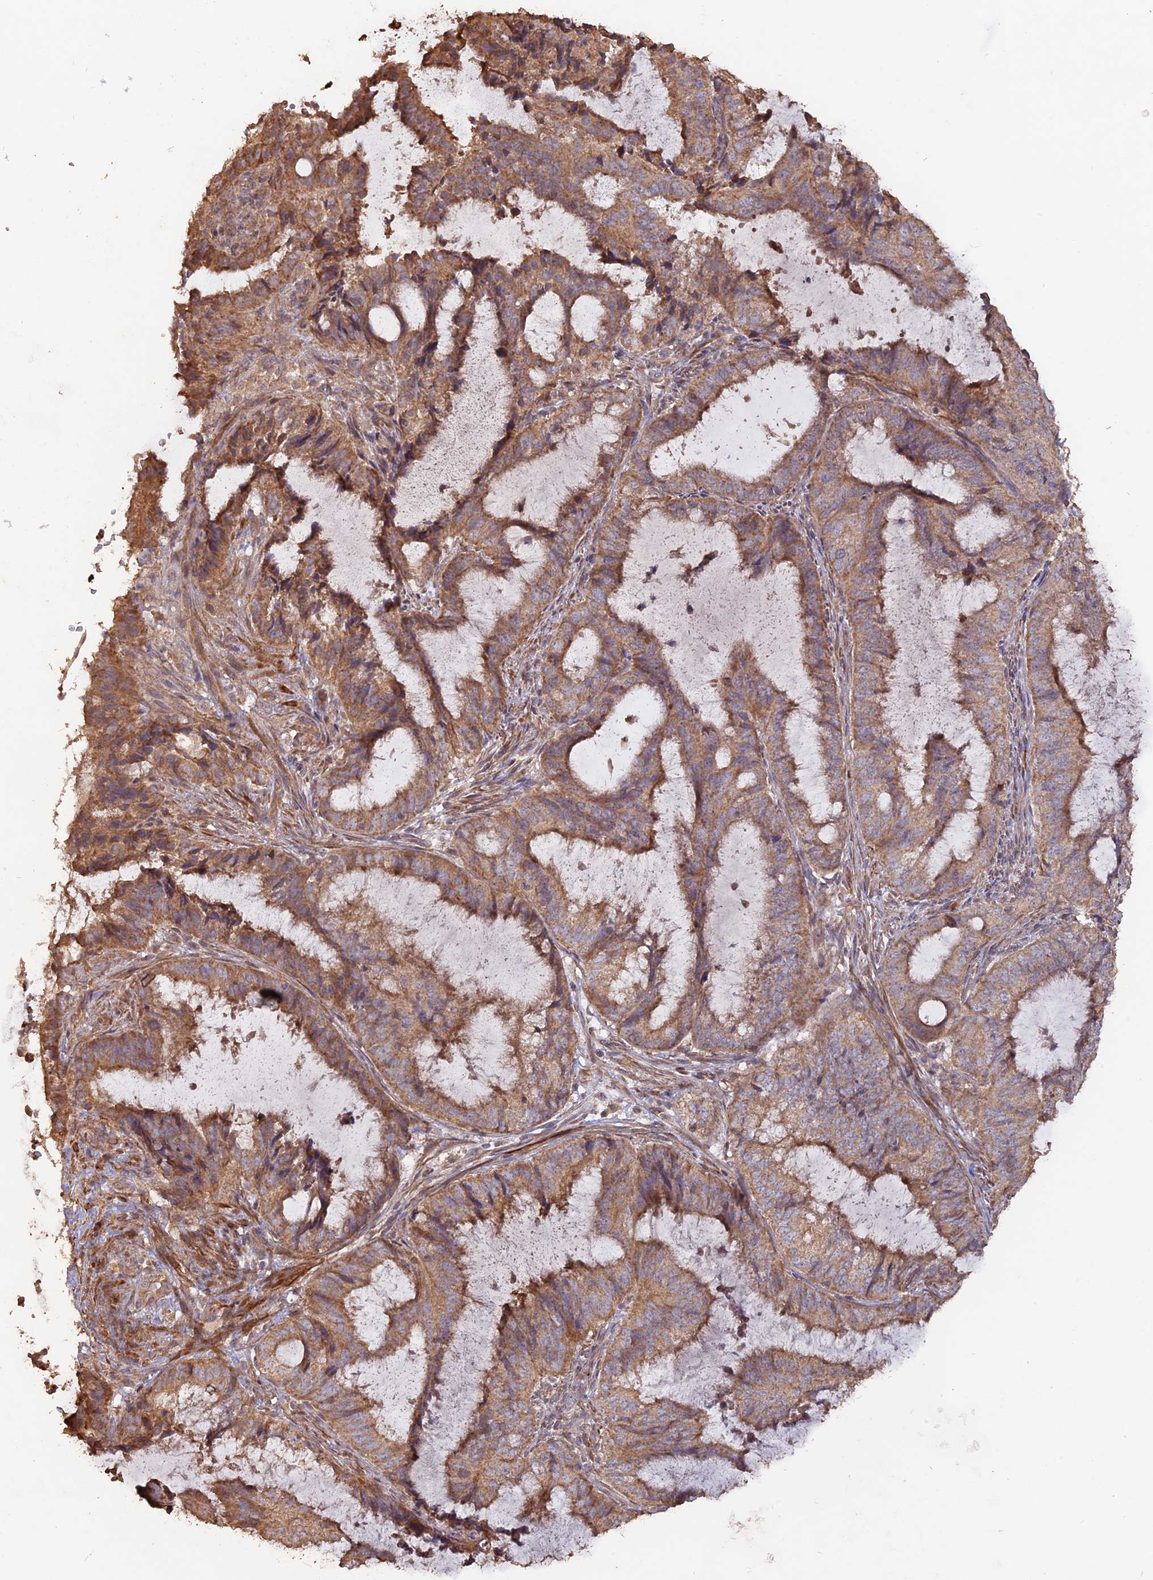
{"staining": {"intensity": "moderate", "quantity": ">75%", "location": "cytoplasmic/membranous"}, "tissue": "endometrial cancer", "cell_type": "Tumor cells", "image_type": "cancer", "snomed": [{"axis": "morphology", "description": "Adenocarcinoma, NOS"}, {"axis": "topography", "description": "Endometrium"}], "caption": "Protein staining demonstrates moderate cytoplasmic/membranous staining in approximately >75% of tumor cells in endometrial cancer.", "gene": "LAYN", "patient": {"sex": "female", "age": 51}}